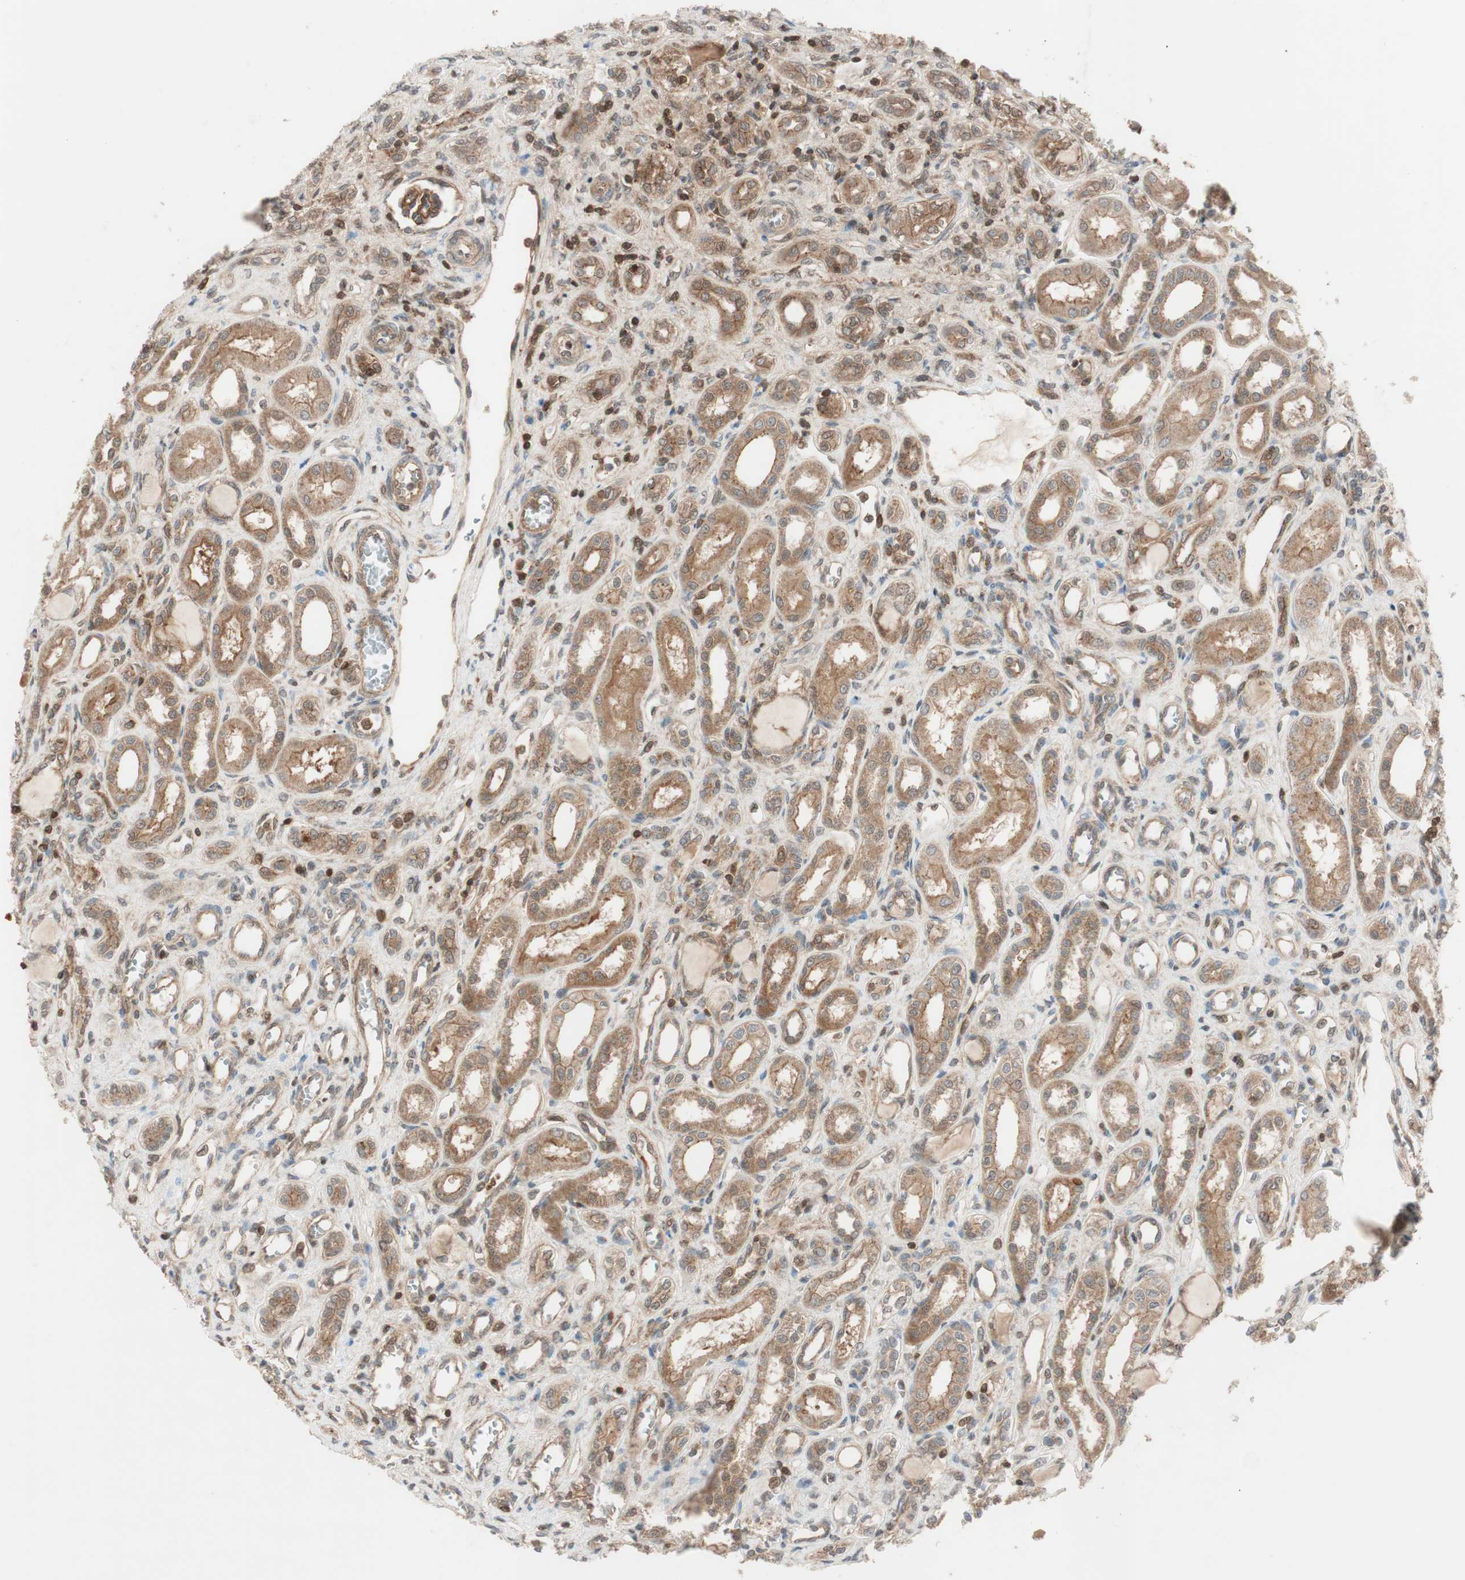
{"staining": {"intensity": "moderate", "quantity": ">75%", "location": "cytoplasmic/membranous"}, "tissue": "kidney", "cell_type": "Cells in glomeruli", "image_type": "normal", "snomed": [{"axis": "morphology", "description": "Normal tissue, NOS"}, {"axis": "topography", "description": "Kidney"}], "caption": "Approximately >75% of cells in glomeruli in normal kidney show moderate cytoplasmic/membranous protein staining as visualized by brown immunohistochemical staining.", "gene": "EPHA8", "patient": {"sex": "male", "age": 7}}